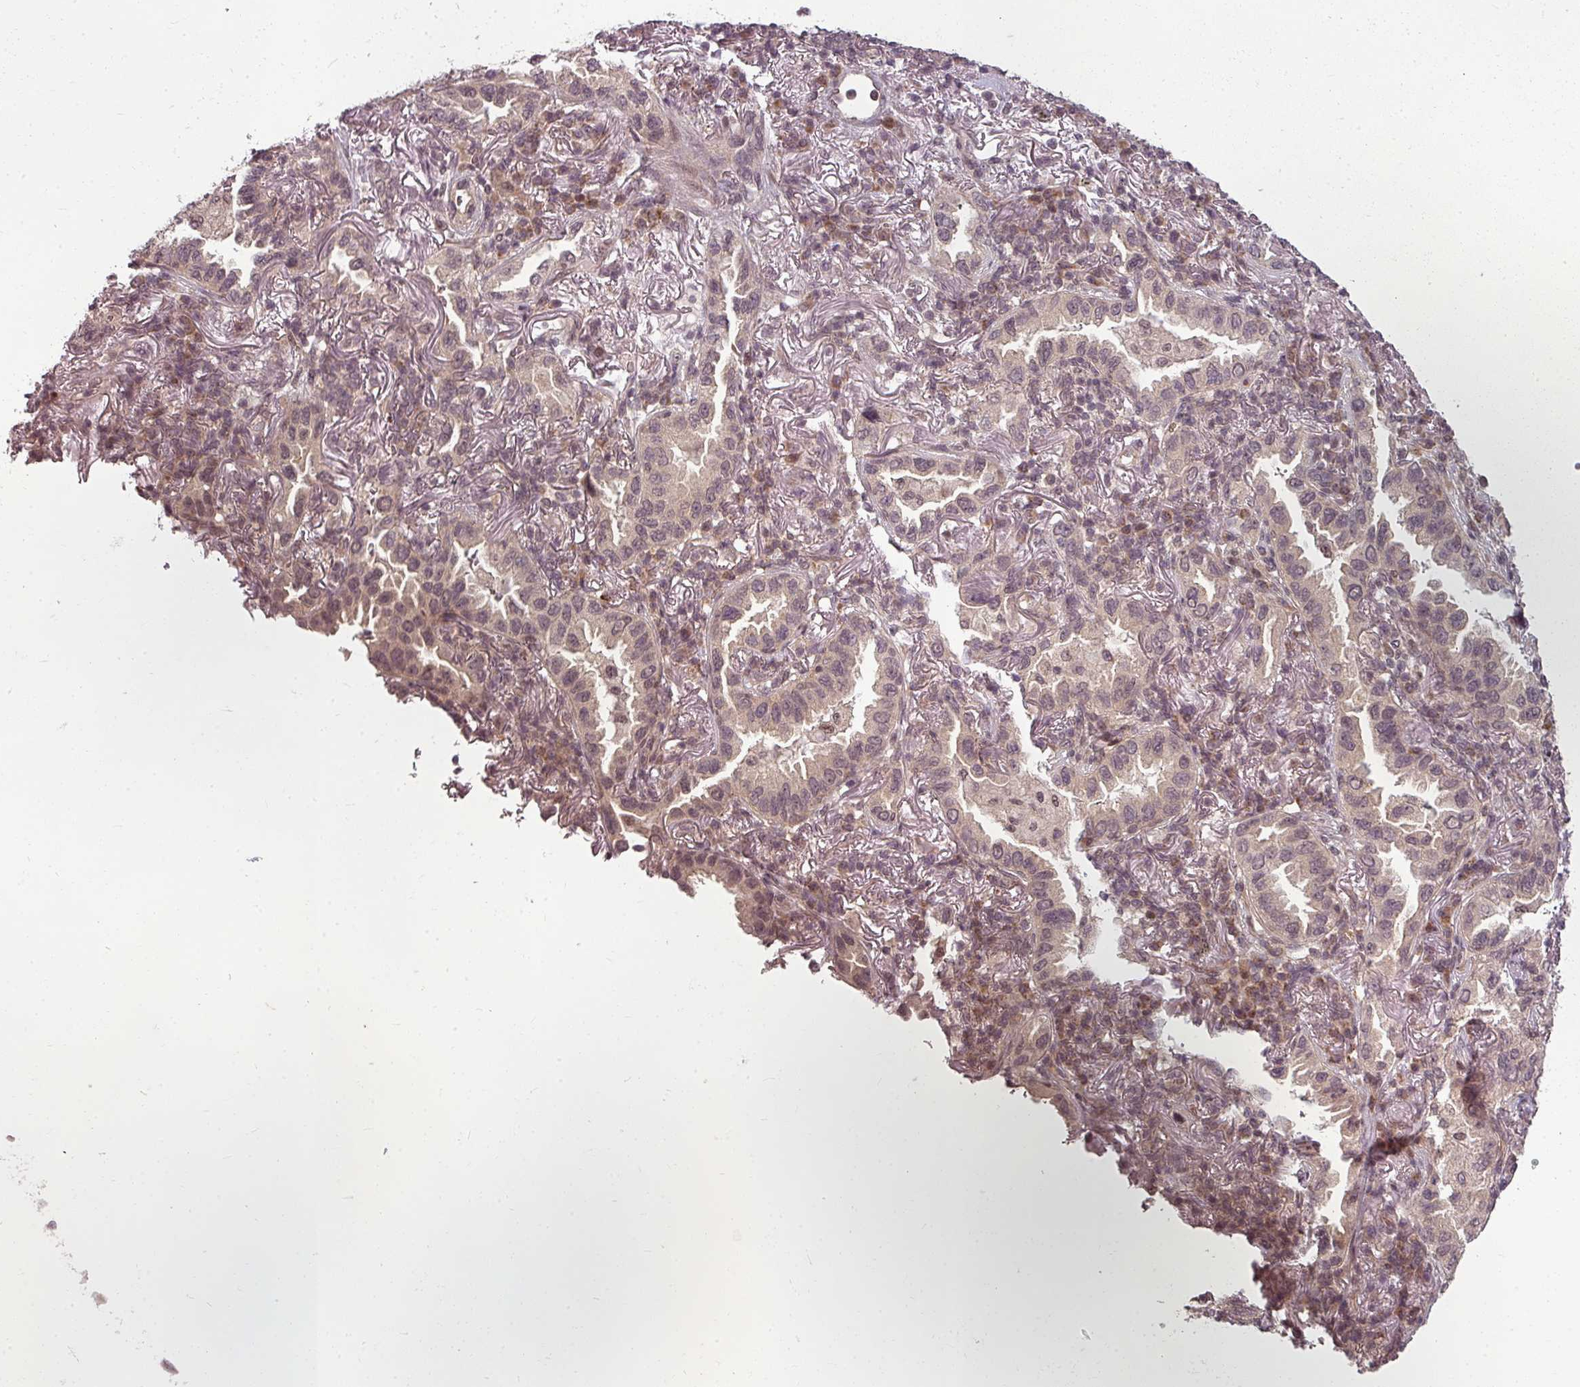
{"staining": {"intensity": "weak", "quantity": "25%-75%", "location": "cytoplasmic/membranous"}, "tissue": "lung cancer", "cell_type": "Tumor cells", "image_type": "cancer", "snomed": [{"axis": "morphology", "description": "Adenocarcinoma, NOS"}, {"axis": "topography", "description": "Lung"}], "caption": "This is an image of immunohistochemistry staining of lung cancer, which shows weak positivity in the cytoplasmic/membranous of tumor cells.", "gene": "CLIC1", "patient": {"sex": "female", "age": 69}}